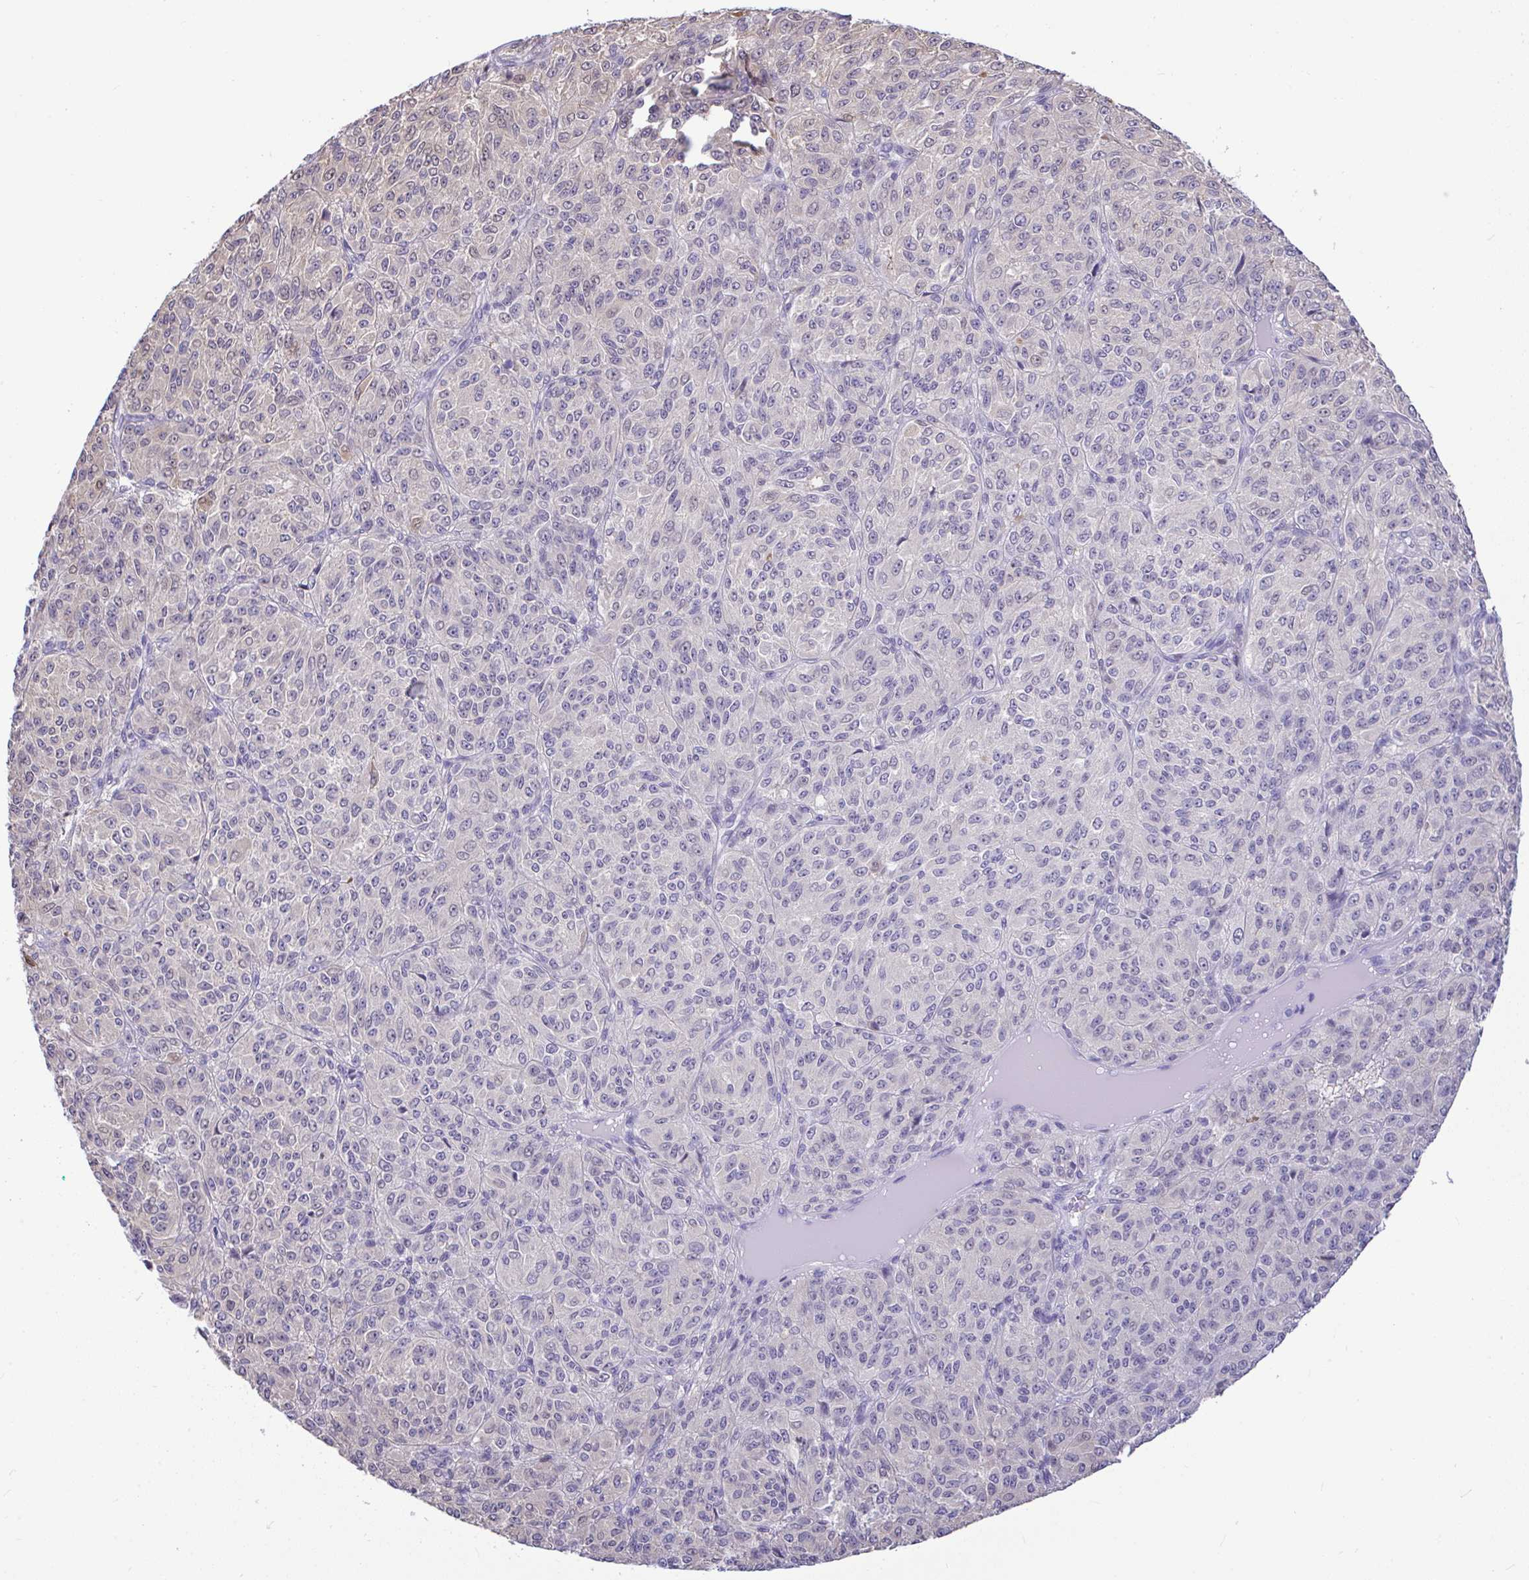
{"staining": {"intensity": "negative", "quantity": "none", "location": "none"}, "tissue": "melanoma", "cell_type": "Tumor cells", "image_type": "cancer", "snomed": [{"axis": "morphology", "description": "Malignant melanoma, Metastatic site"}, {"axis": "topography", "description": "Brain"}], "caption": "The immunohistochemistry (IHC) micrograph has no significant expression in tumor cells of melanoma tissue.", "gene": "ZNF485", "patient": {"sex": "female", "age": 56}}